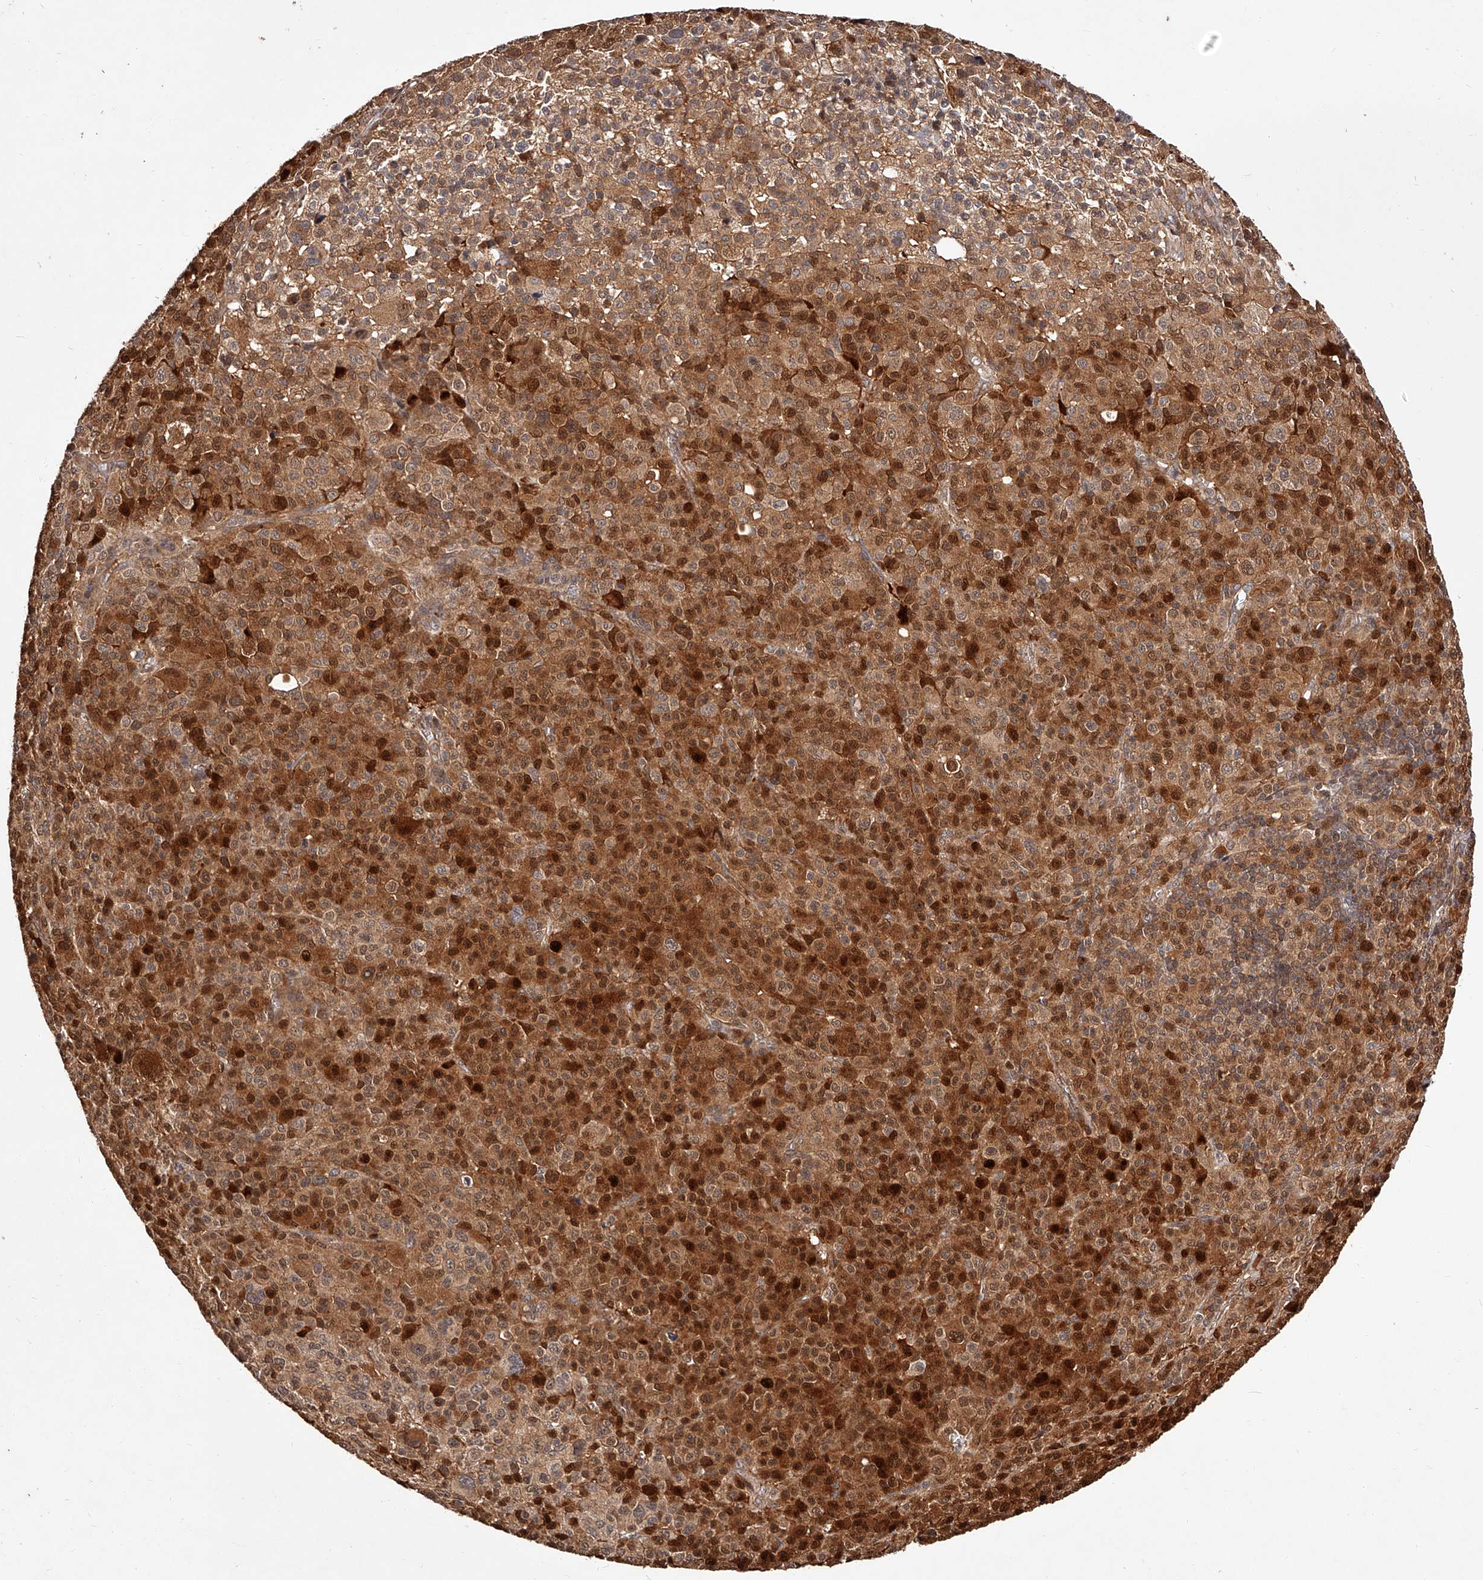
{"staining": {"intensity": "moderate", "quantity": ">75%", "location": "cytoplasmic/membranous,nuclear"}, "tissue": "melanoma", "cell_type": "Tumor cells", "image_type": "cancer", "snomed": [{"axis": "morphology", "description": "Malignant melanoma, Metastatic site"}, {"axis": "topography", "description": "Skin"}], "caption": "This image shows immunohistochemistry staining of melanoma, with medium moderate cytoplasmic/membranous and nuclear positivity in about >75% of tumor cells.", "gene": "CUL7", "patient": {"sex": "female", "age": 74}}